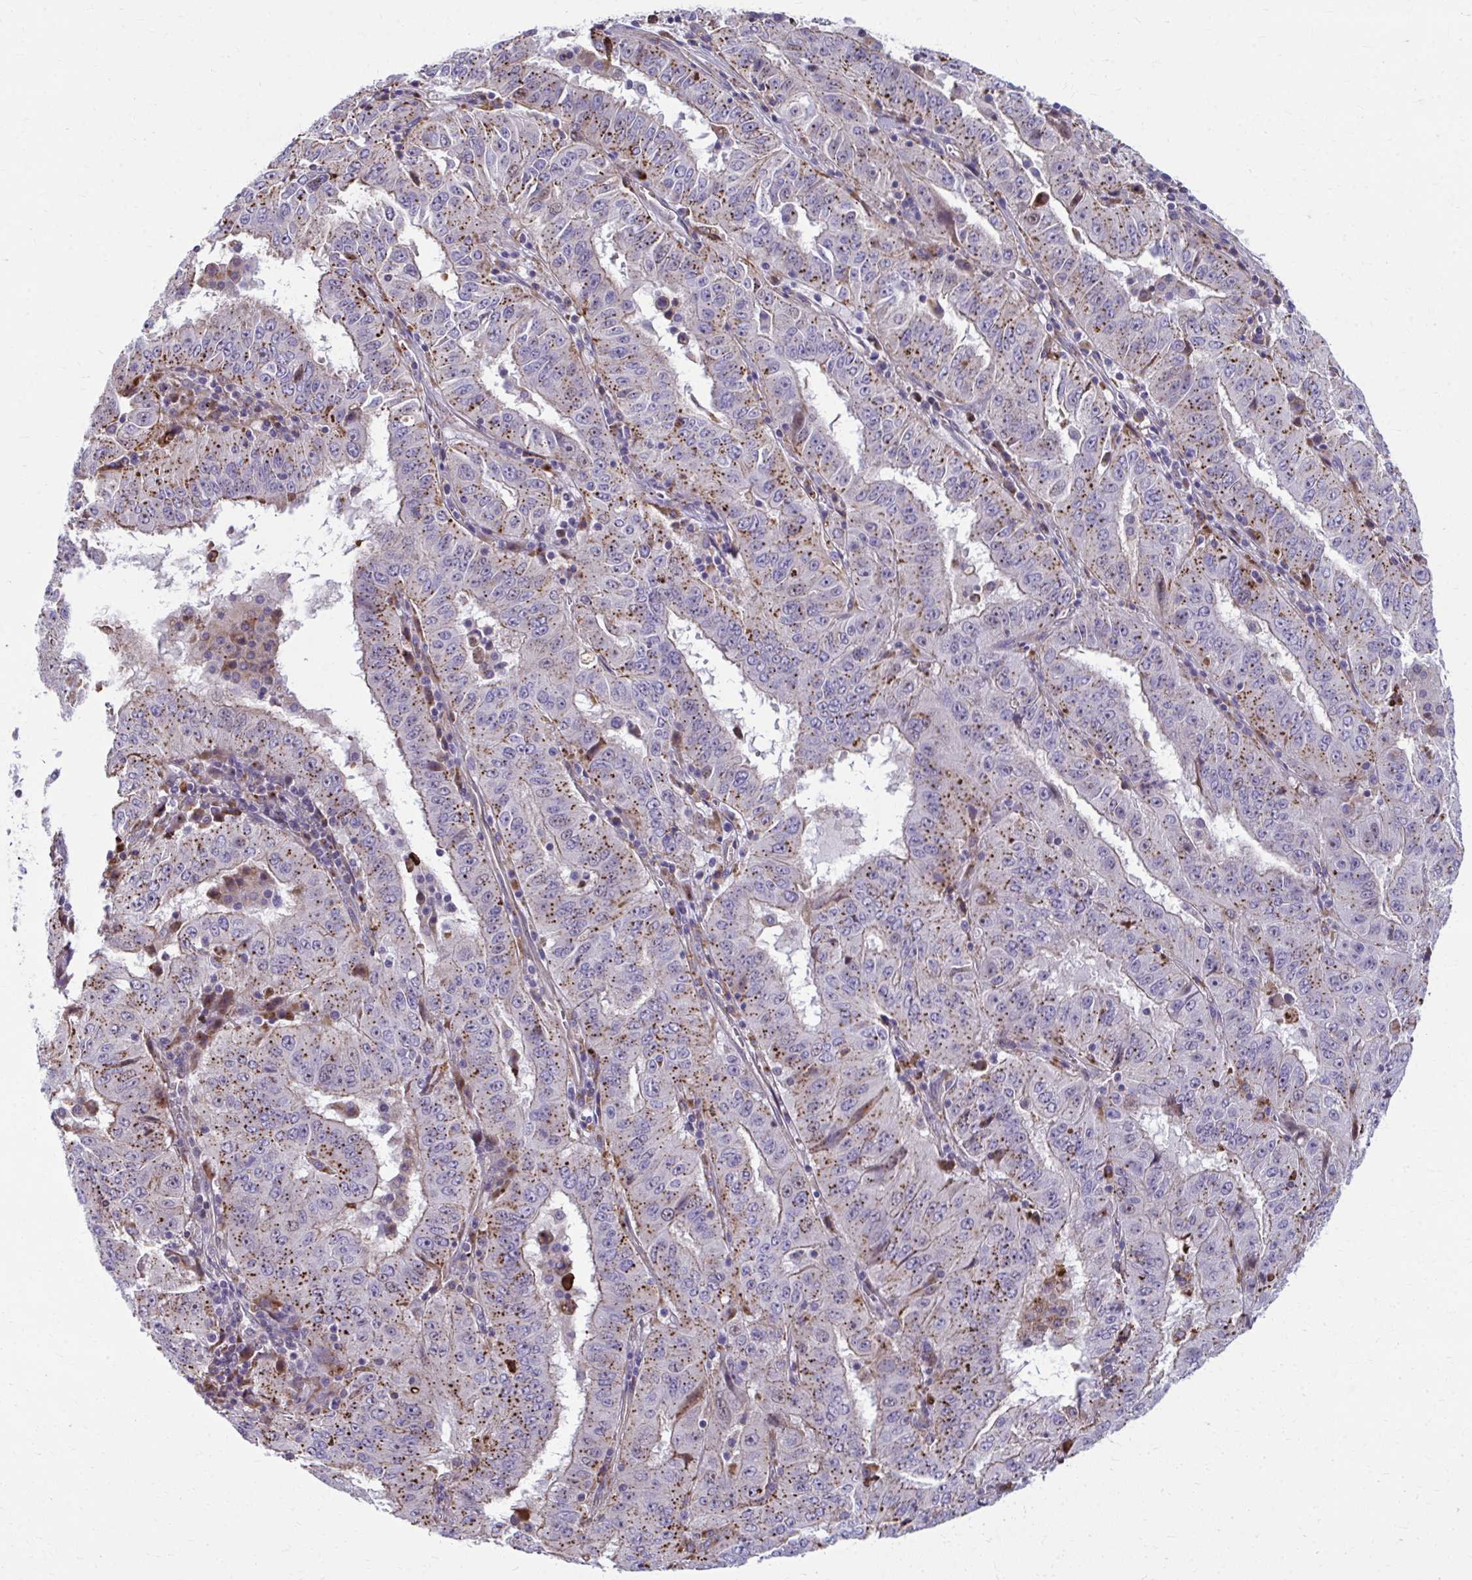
{"staining": {"intensity": "strong", "quantity": ">75%", "location": "cytoplasmic/membranous"}, "tissue": "pancreatic cancer", "cell_type": "Tumor cells", "image_type": "cancer", "snomed": [{"axis": "morphology", "description": "Adenocarcinoma, NOS"}, {"axis": "topography", "description": "Pancreas"}], "caption": "IHC histopathology image of neoplastic tissue: human pancreatic cancer stained using immunohistochemistry (IHC) displays high levels of strong protein expression localized specifically in the cytoplasmic/membranous of tumor cells, appearing as a cytoplasmic/membranous brown color.", "gene": "LRRC4B", "patient": {"sex": "male", "age": 63}}